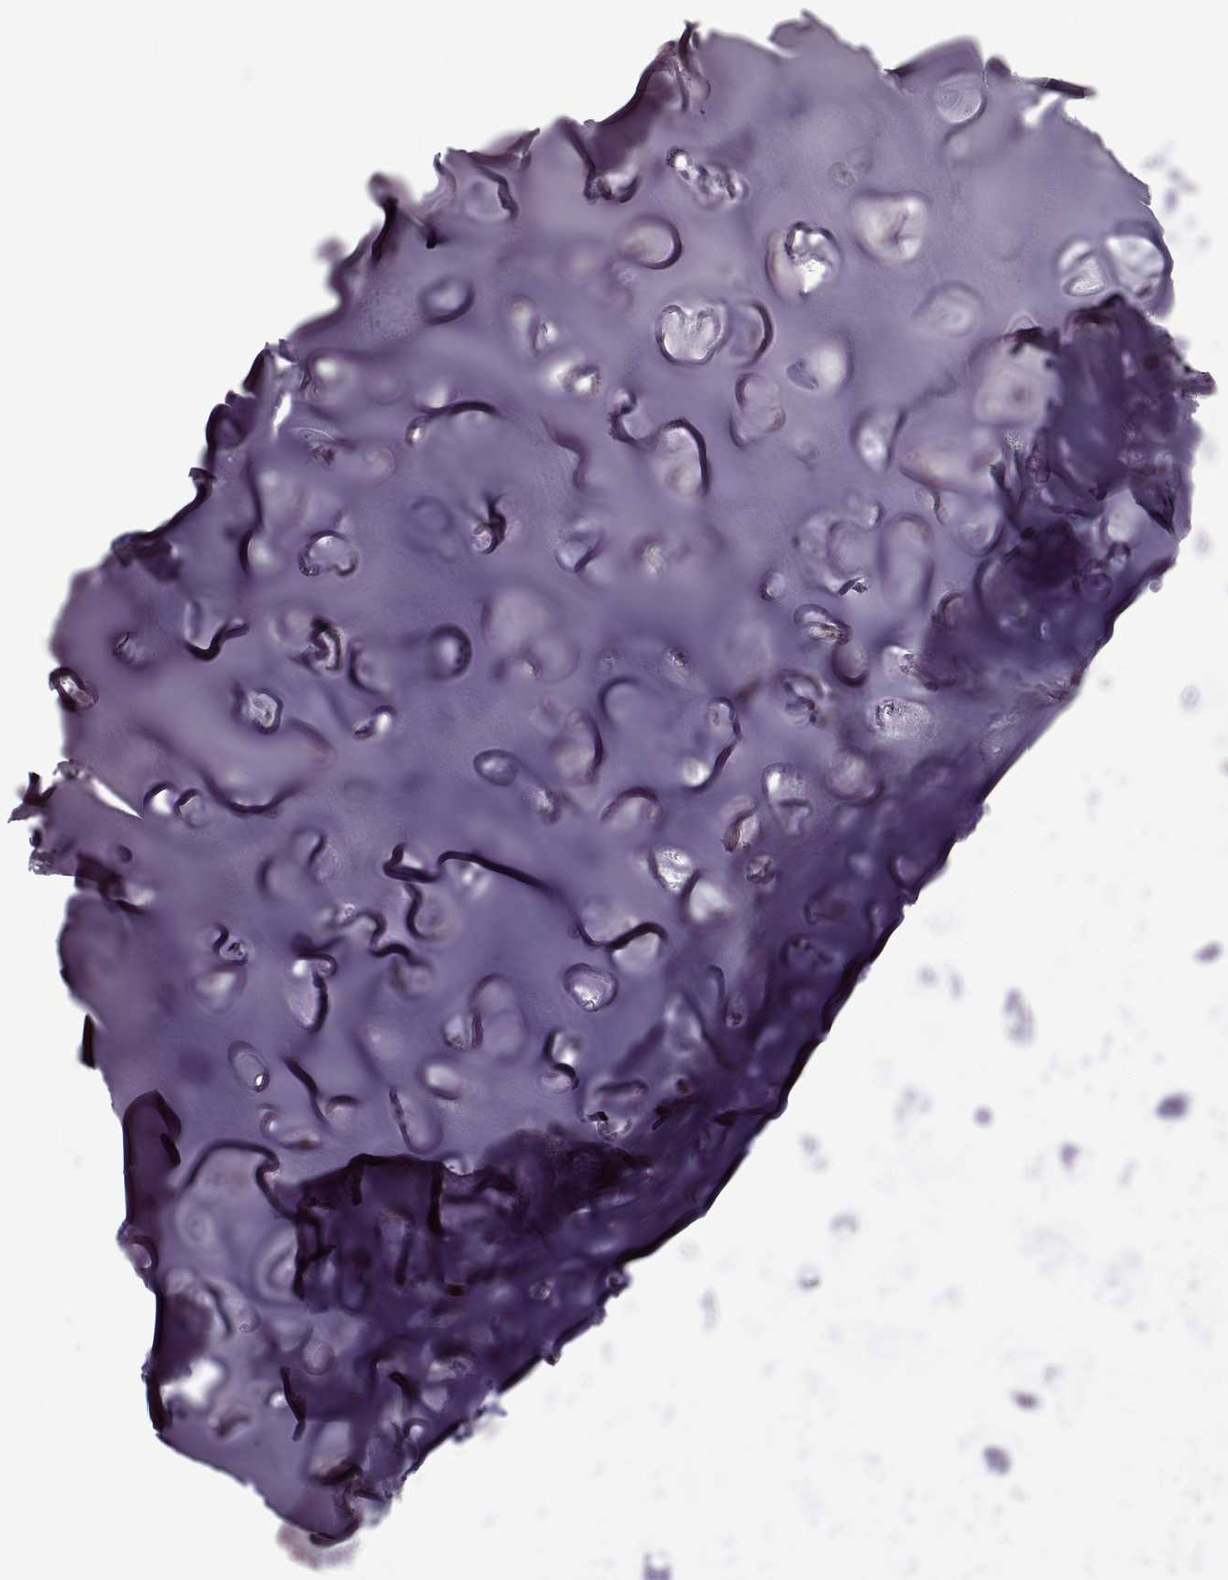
{"staining": {"intensity": "negative", "quantity": "none", "location": "none"}, "tissue": "soft tissue", "cell_type": "Chondrocytes", "image_type": "normal", "snomed": [{"axis": "morphology", "description": "Normal tissue, NOS"}, {"axis": "topography", "description": "Cartilage tissue"}], "caption": "High power microscopy photomicrograph of an immunohistochemistry (IHC) image of benign soft tissue, revealing no significant staining in chondrocytes.", "gene": "MAGEA4", "patient": {"sex": "male", "age": 62}}